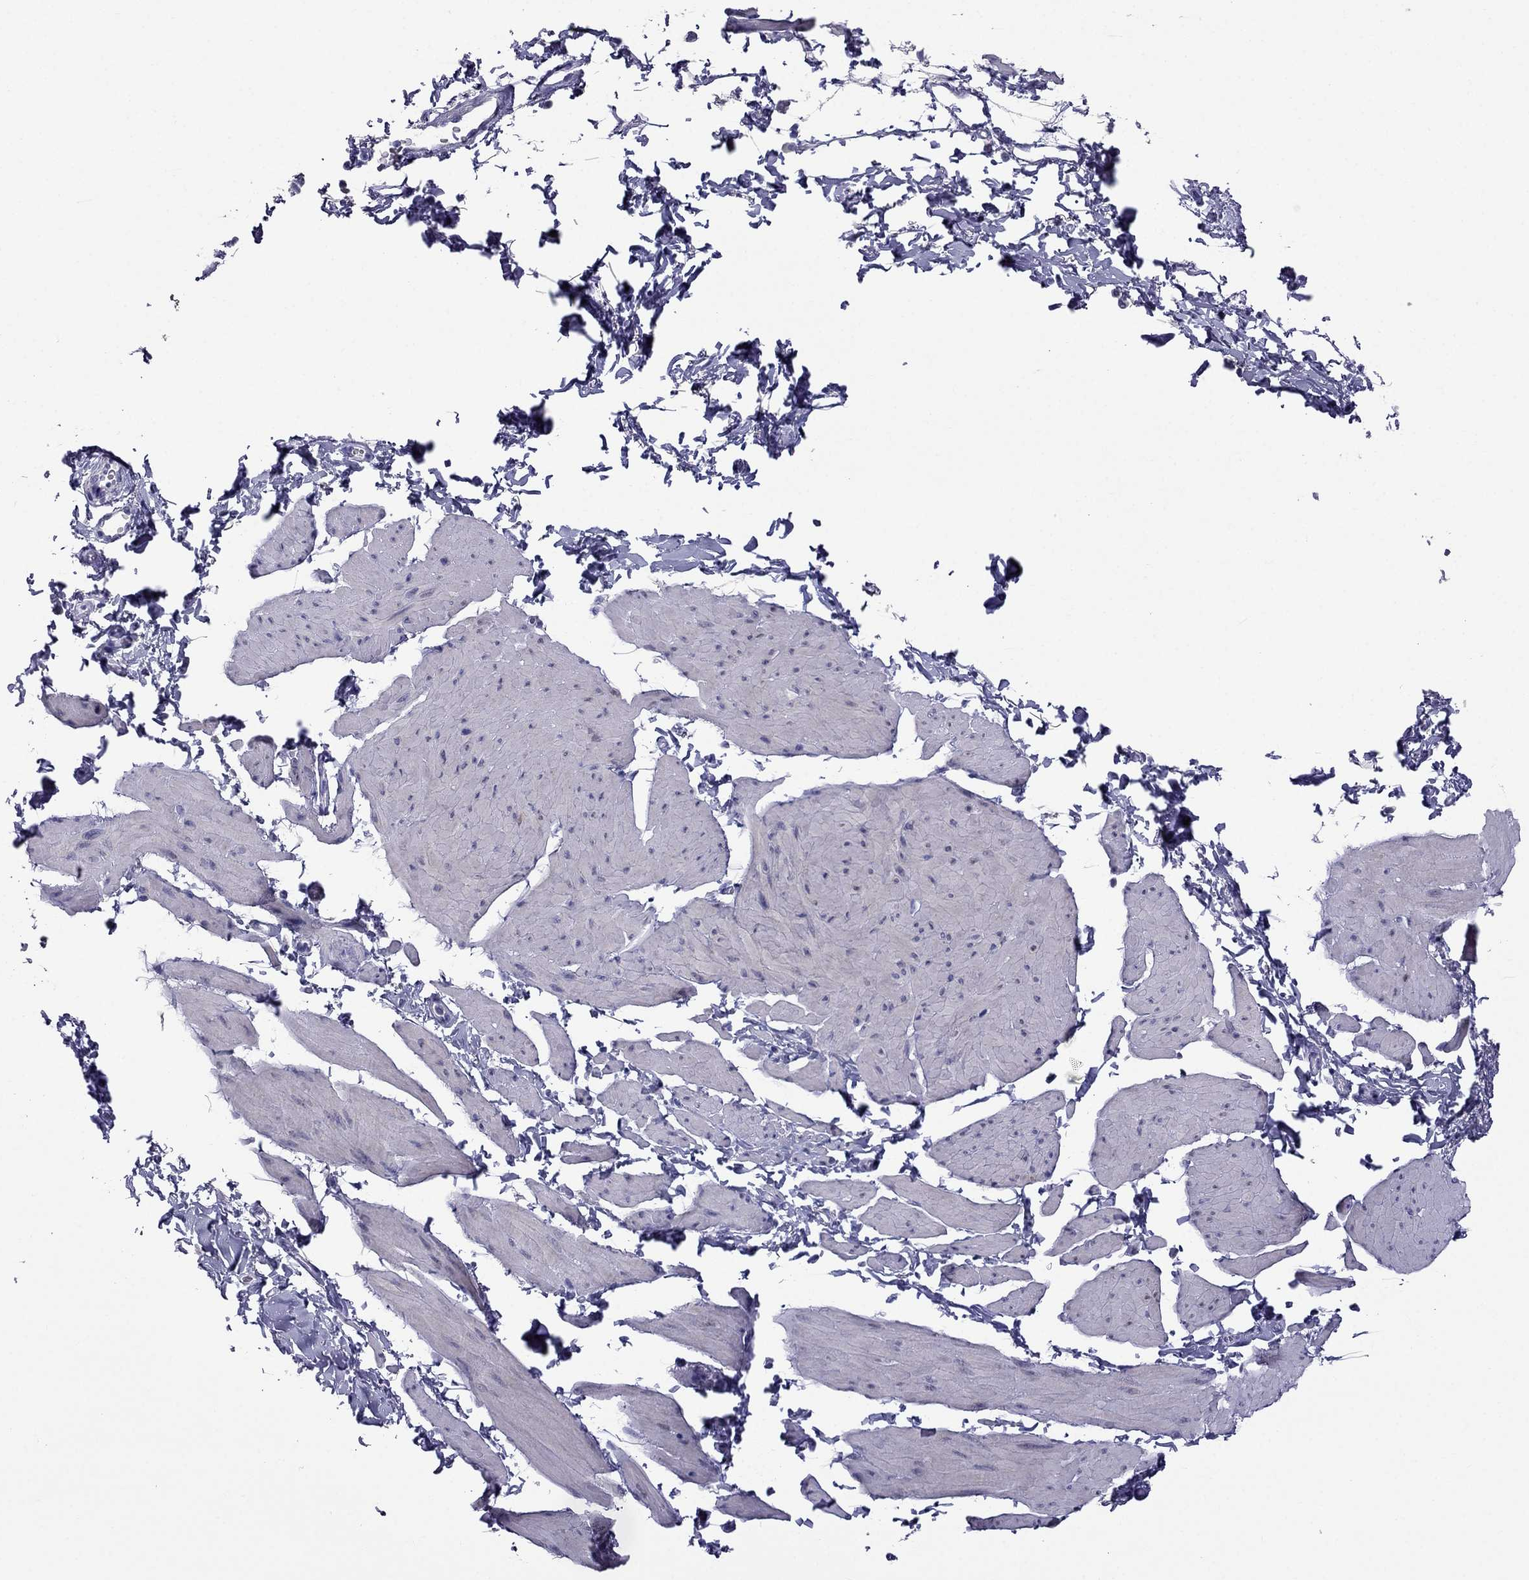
{"staining": {"intensity": "negative", "quantity": "none", "location": "none"}, "tissue": "smooth muscle", "cell_type": "Smooth muscle cells", "image_type": "normal", "snomed": [{"axis": "morphology", "description": "Normal tissue, NOS"}, {"axis": "topography", "description": "Adipose tissue"}, {"axis": "topography", "description": "Smooth muscle"}, {"axis": "topography", "description": "Peripheral nerve tissue"}], "caption": "Immunohistochemistry histopathology image of normal smooth muscle: human smooth muscle stained with DAB displays no significant protein staining in smooth muscle cells.", "gene": "ERC2", "patient": {"sex": "male", "age": 83}}